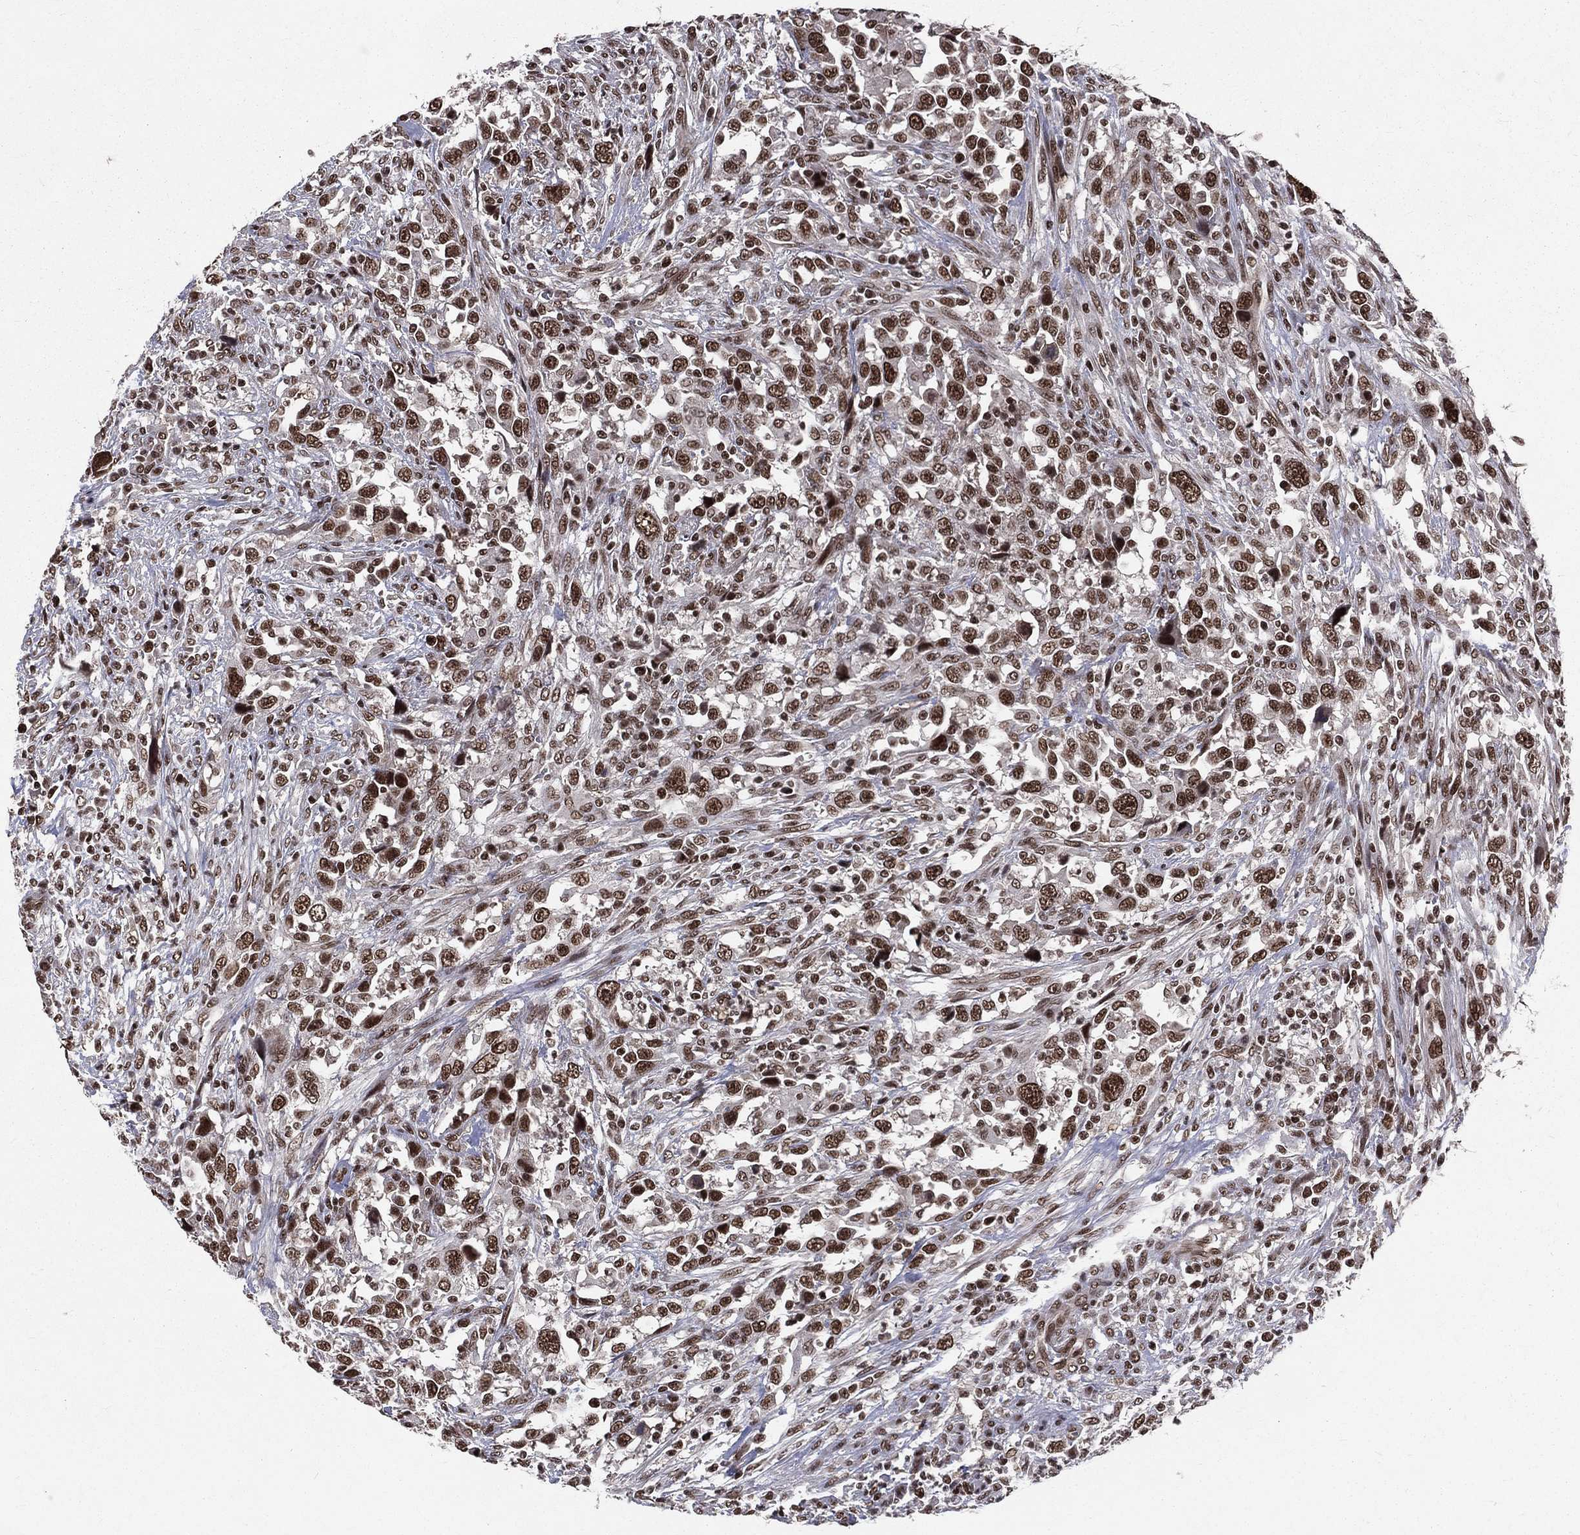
{"staining": {"intensity": "strong", "quantity": ">75%", "location": "nuclear"}, "tissue": "urothelial cancer", "cell_type": "Tumor cells", "image_type": "cancer", "snomed": [{"axis": "morphology", "description": "Urothelial carcinoma, NOS"}, {"axis": "morphology", "description": "Urothelial carcinoma, High grade"}, {"axis": "topography", "description": "Urinary bladder"}], "caption": "Protein staining by IHC displays strong nuclear expression in about >75% of tumor cells in urothelial cancer. The protein is stained brown, and the nuclei are stained in blue (DAB (3,3'-diaminobenzidine) IHC with brightfield microscopy, high magnification).", "gene": "SMC3", "patient": {"sex": "female", "age": 64}}